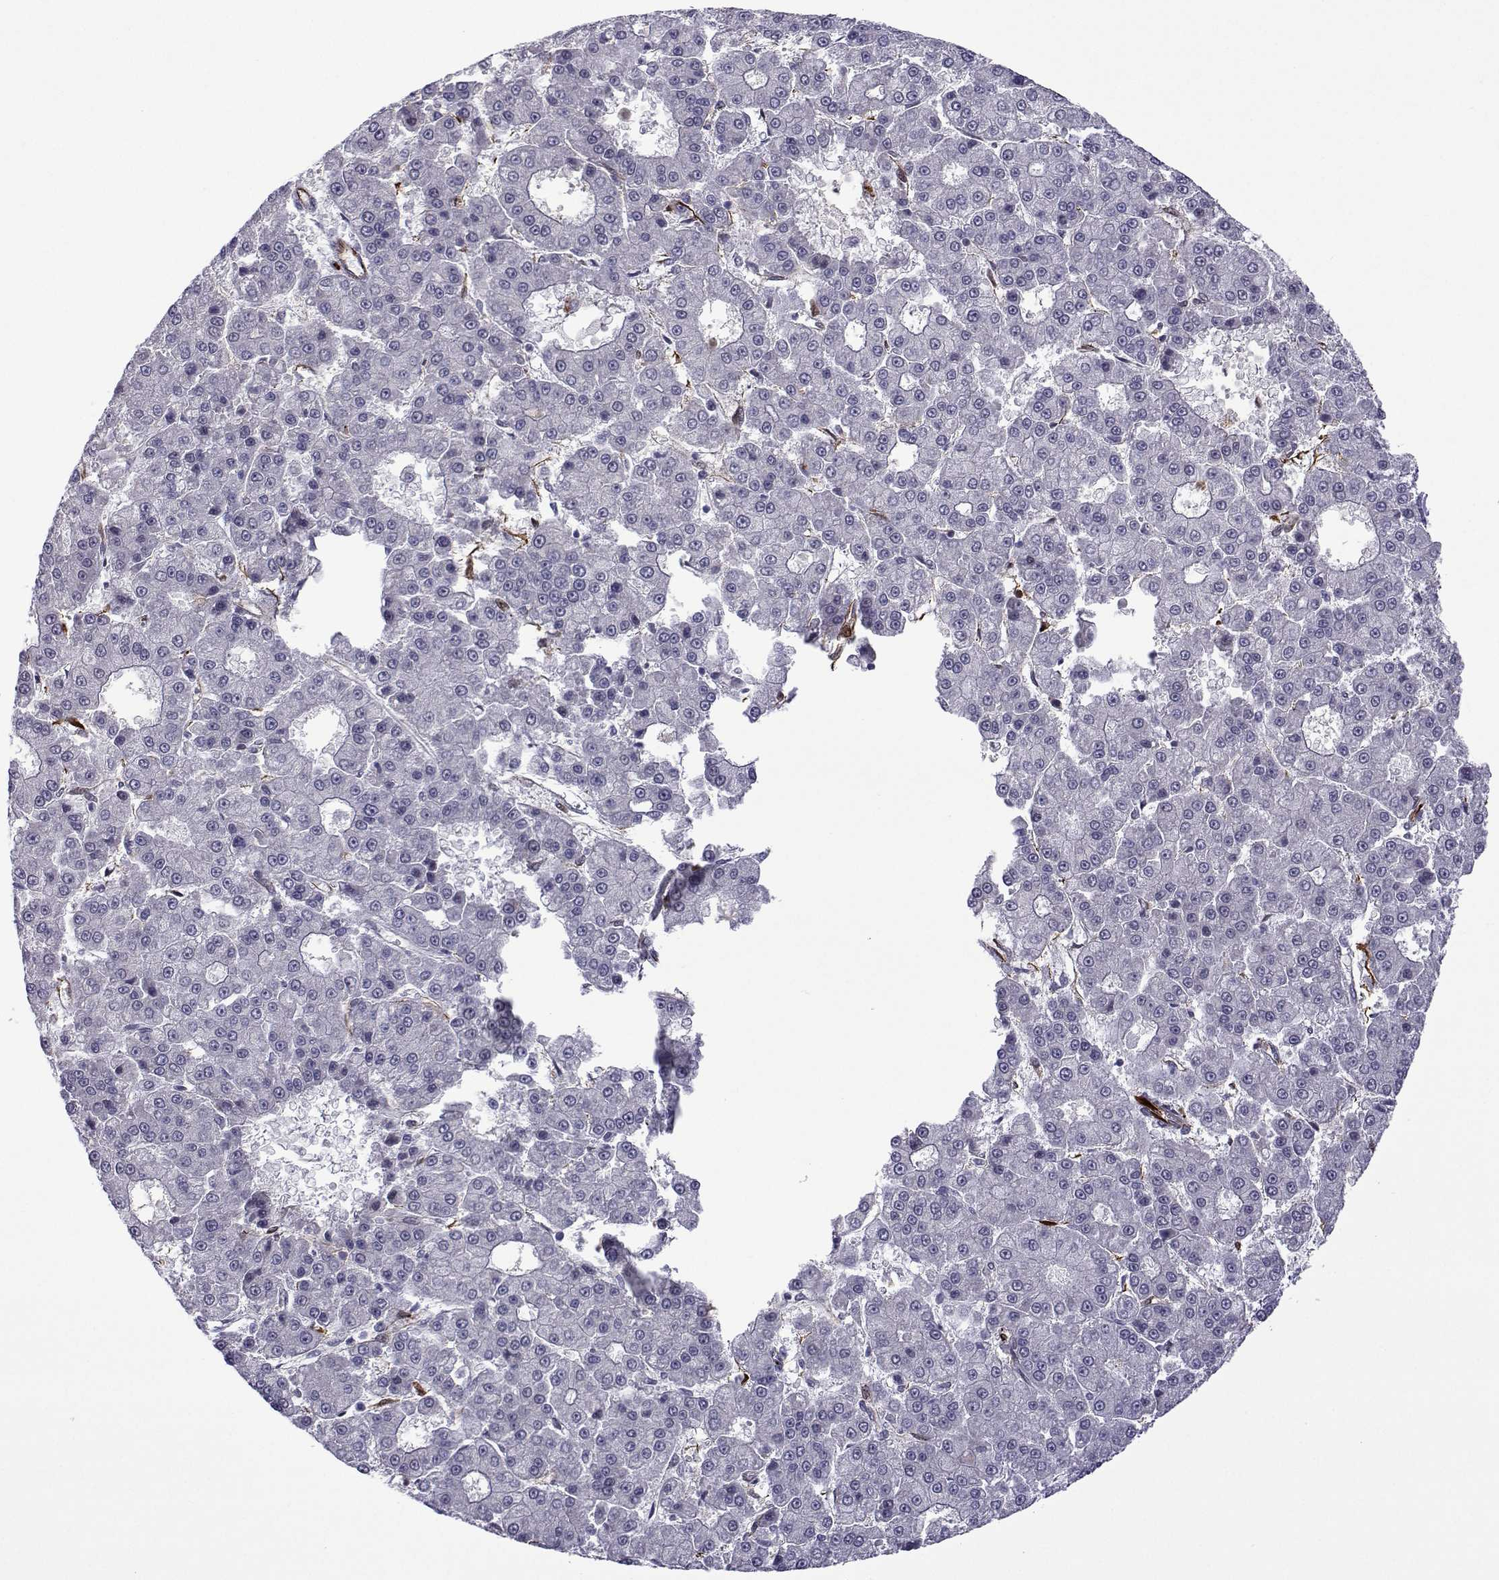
{"staining": {"intensity": "negative", "quantity": "none", "location": "none"}, "tissue": "liver cancer", "cell_type": "Tumor cells", "image_type": "cancer", "snomed": [{"axis": "morphology", "description": "Carcinoma, Hepatocellular, NOS"}, {"axis": "topography", "description": "Liver"}], "caption": "High magnification brightfield microscopy of hepatocellular carcinoma (liver) stained with DAB (3,3'-diaminobenzidine) (brown) and counterstained with hematoxylin (blue): tumor cells show no significant staining. (Brightfield microscopy of DAB IHC at high magnification).", "gene": "EFCAB3", "patient": {"sex": "male", "age": 70}}